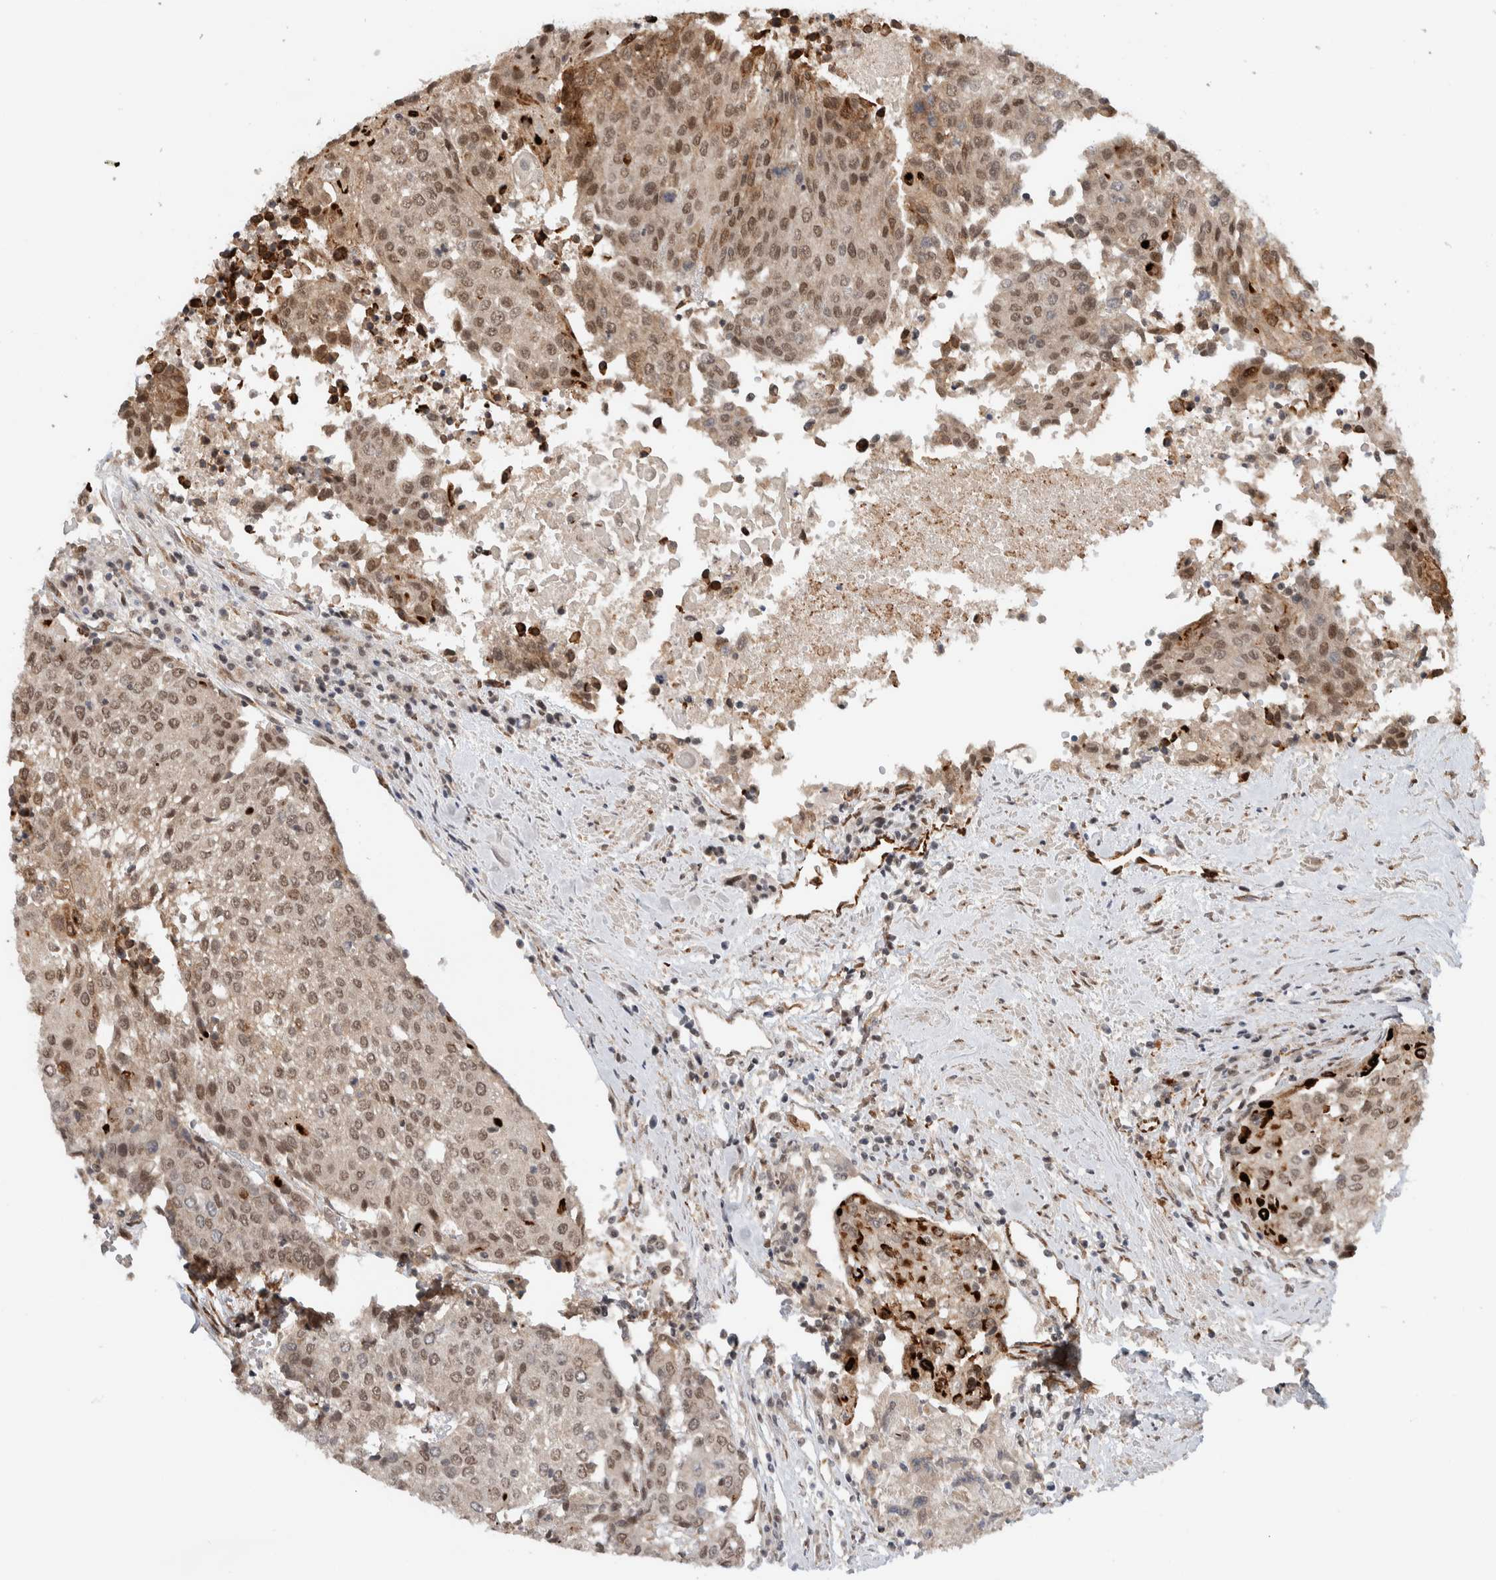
{"staining": {"intensity": "weak", "quantity": ">75%", "location": "cytoplasmic/membranous,nuclear"}, "tissue": "urothelial cancer", "cell_type": "Tumor cells", "image_type": "cancer", "snomed": [{"axis": "morphology", "description": "Urothelial carcinoma, High grade"}, {"axis": "topography", "description": "Urinary bladder"}], "caption": "Immunohistochemical staining of human high-grade urothelial carcinoma demonstrates low levels of weak cytoplasmic/membranous and nuclear positivity in about >75% of tumor cells.", "gene": "TNRC18", "patient": {"sex": "female", "age": 85}}